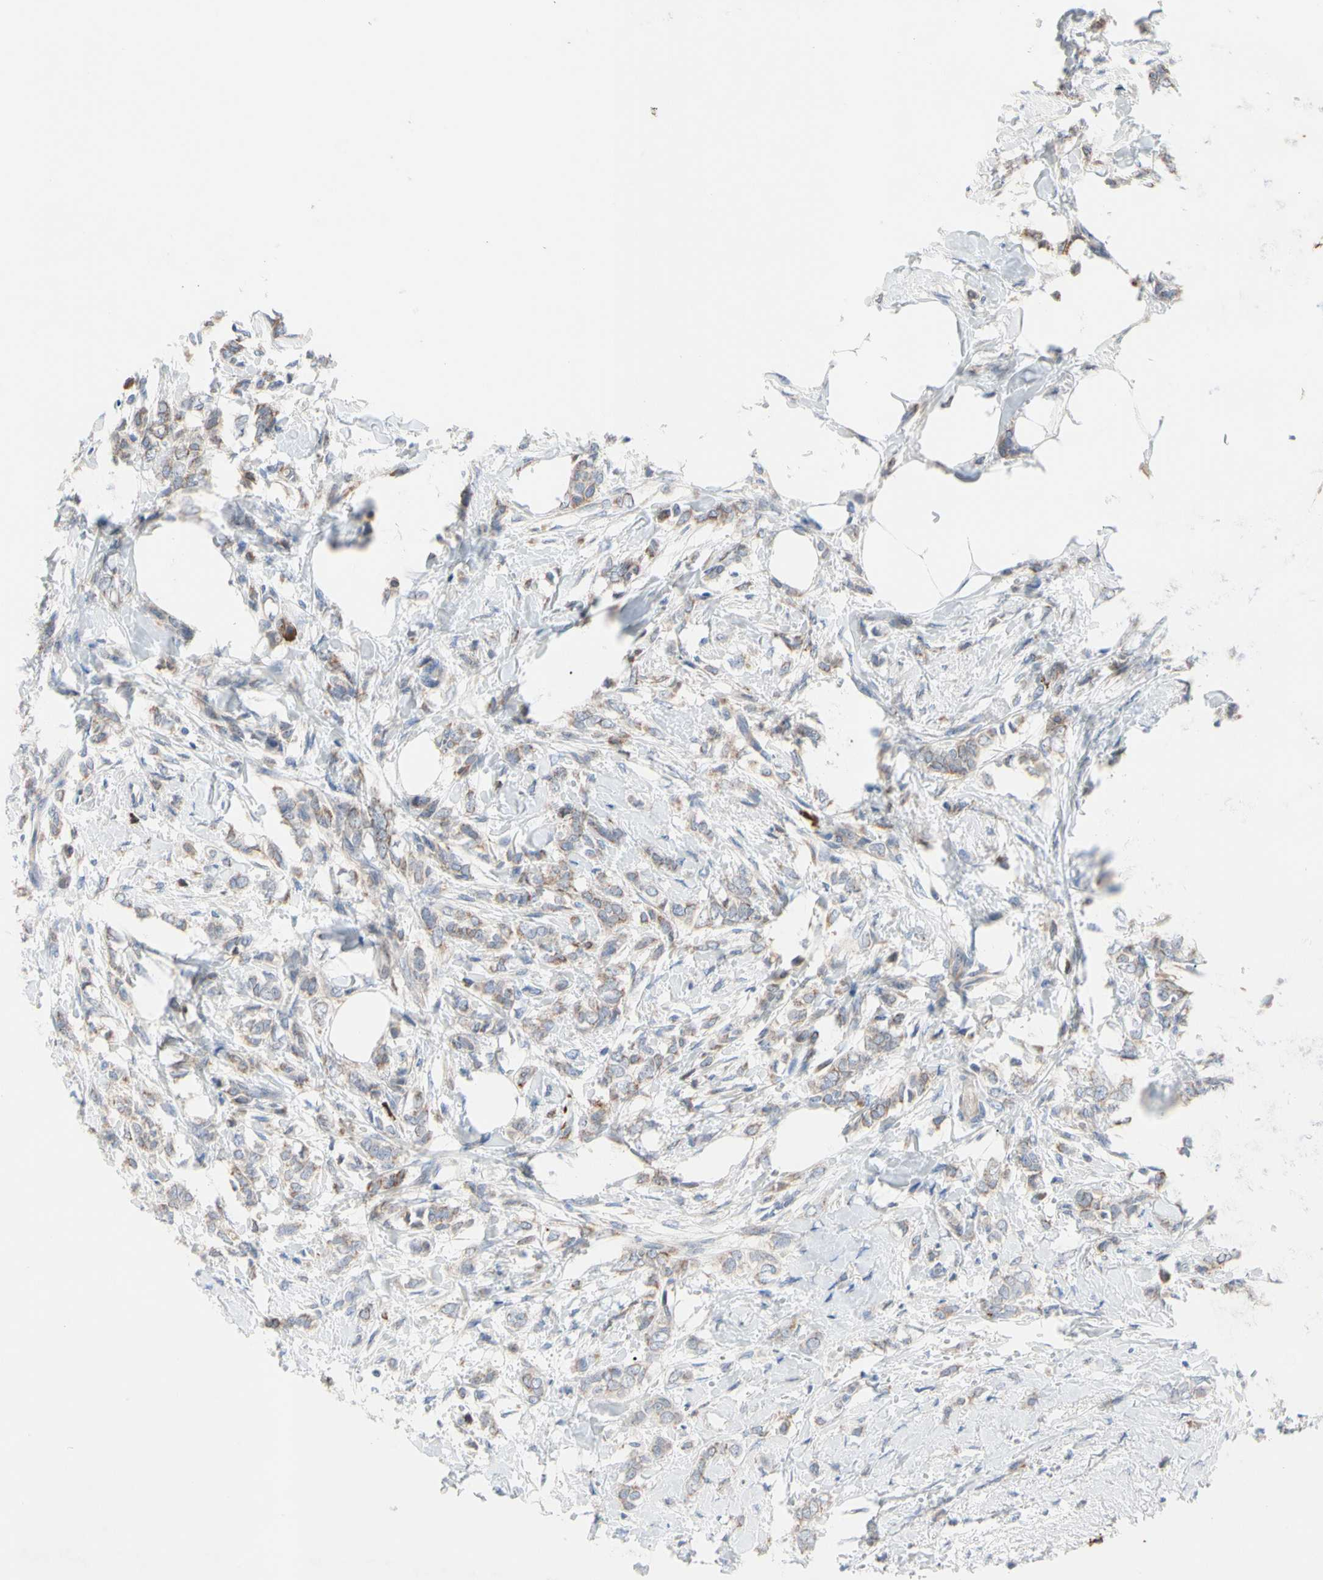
{"staining": {"intensity": "weak", "quantity": "25%-75%", "location": "cytoplasmic/membranous"}, "tissue": "breast cancer", "cell_type": "Tumor cells", "image_type": "cancer", "snomed": [{"axis": "morphology", "description": "Lobular carcinoma, in situ"}, {"axis": "morphology", "description": "Lobular carcinoma"}, {"axis": "topography", "description": "Breast"}], "caption": "Immunohistochemistry (IHC) micrograph of breast cancer (lobular carcinoma) stained for a protein (brown), which shows low levels of weak cytoplasmic/membranous staining in approximately 25%-75% of tumor cells.", "gene": "MCL1", "patient": {"sex": "female", "age": 41}}